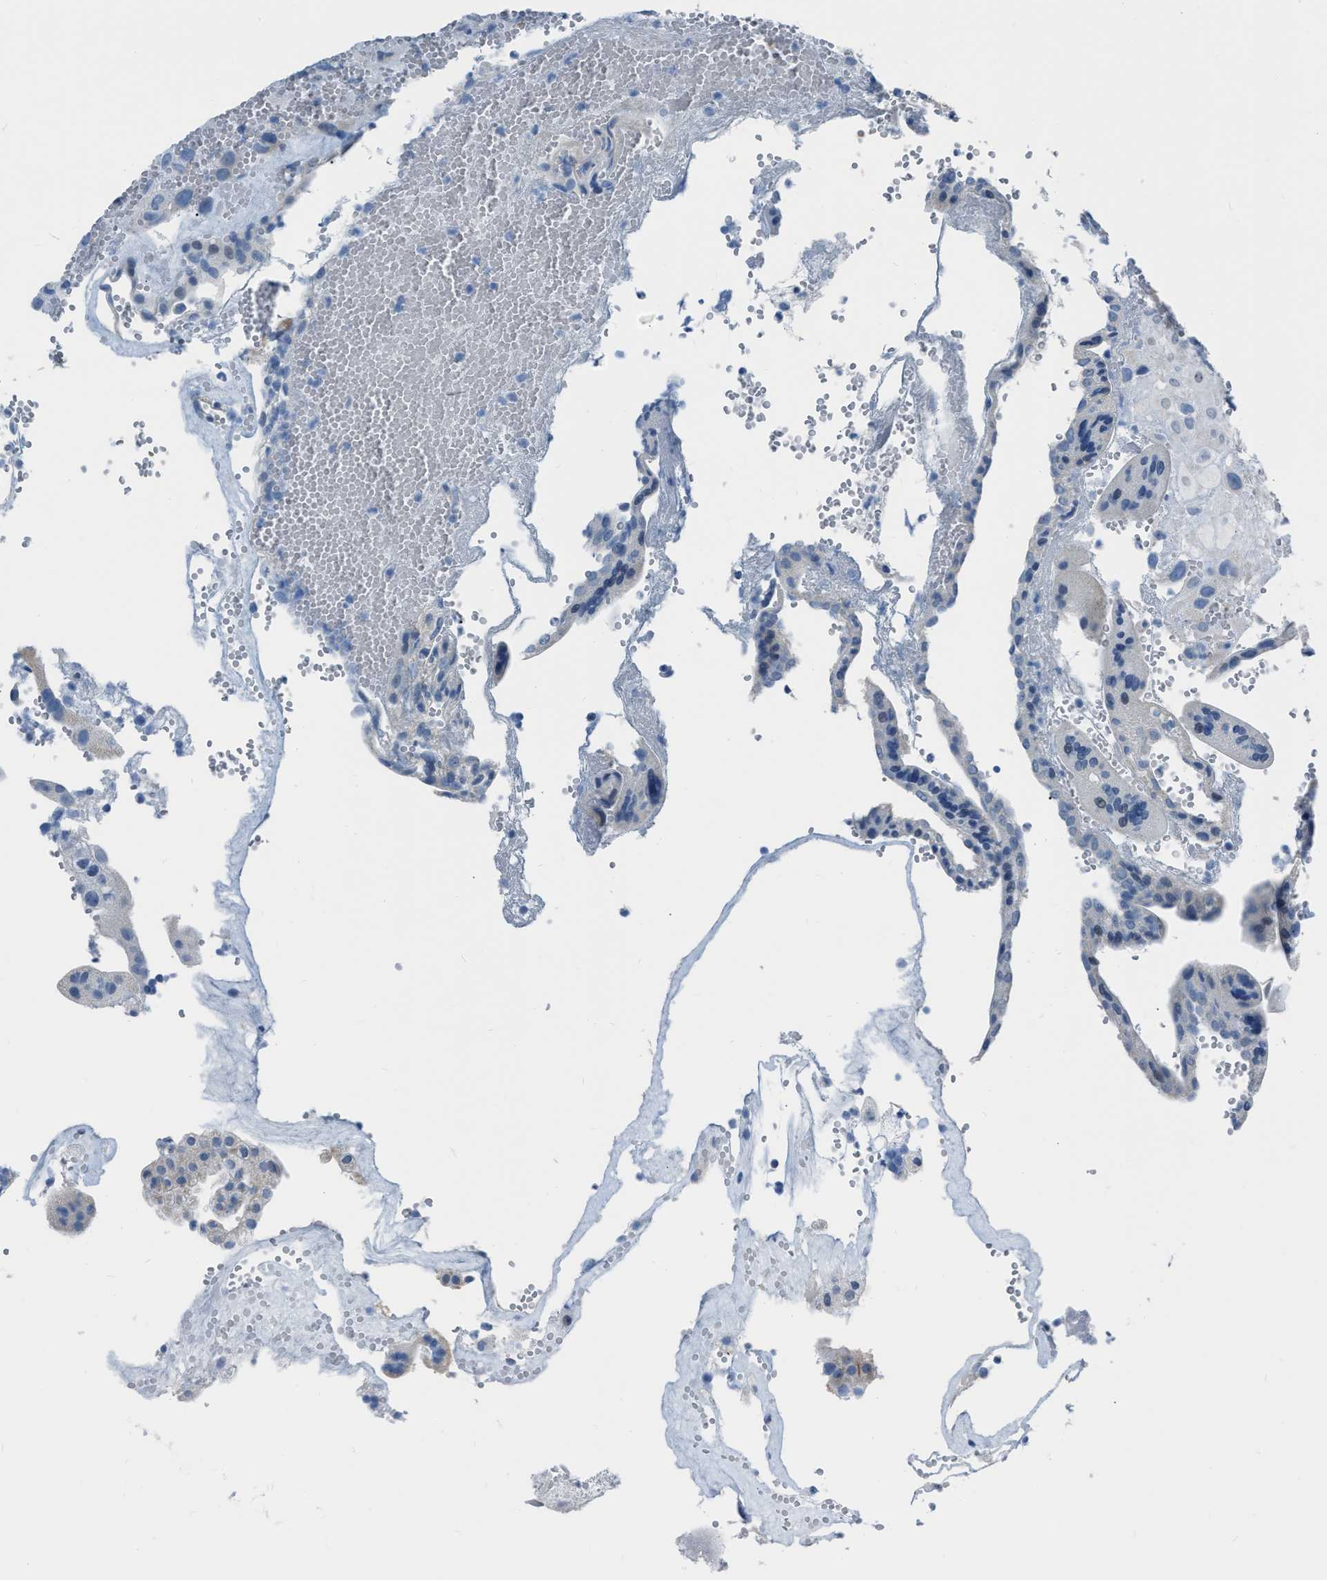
{"staining": {"intensity": "negative", "quantity": "none", "location": "none"}, "tissue": "placenta", "cell_type": "Trophoblastic cells", "image_type": "normal", "snomed": [{"axis": "morphology", "description": "Normal tissue, NOS"}, {"axis": "topography", "description": "Placenta"}], "caption": "Placenta stained for a protein using immunohistochemistry (IHC) displays no positivity trophoblastic cells.", "gene": "SPATC1L", "patient": {"sex": "female", "age": 18}}